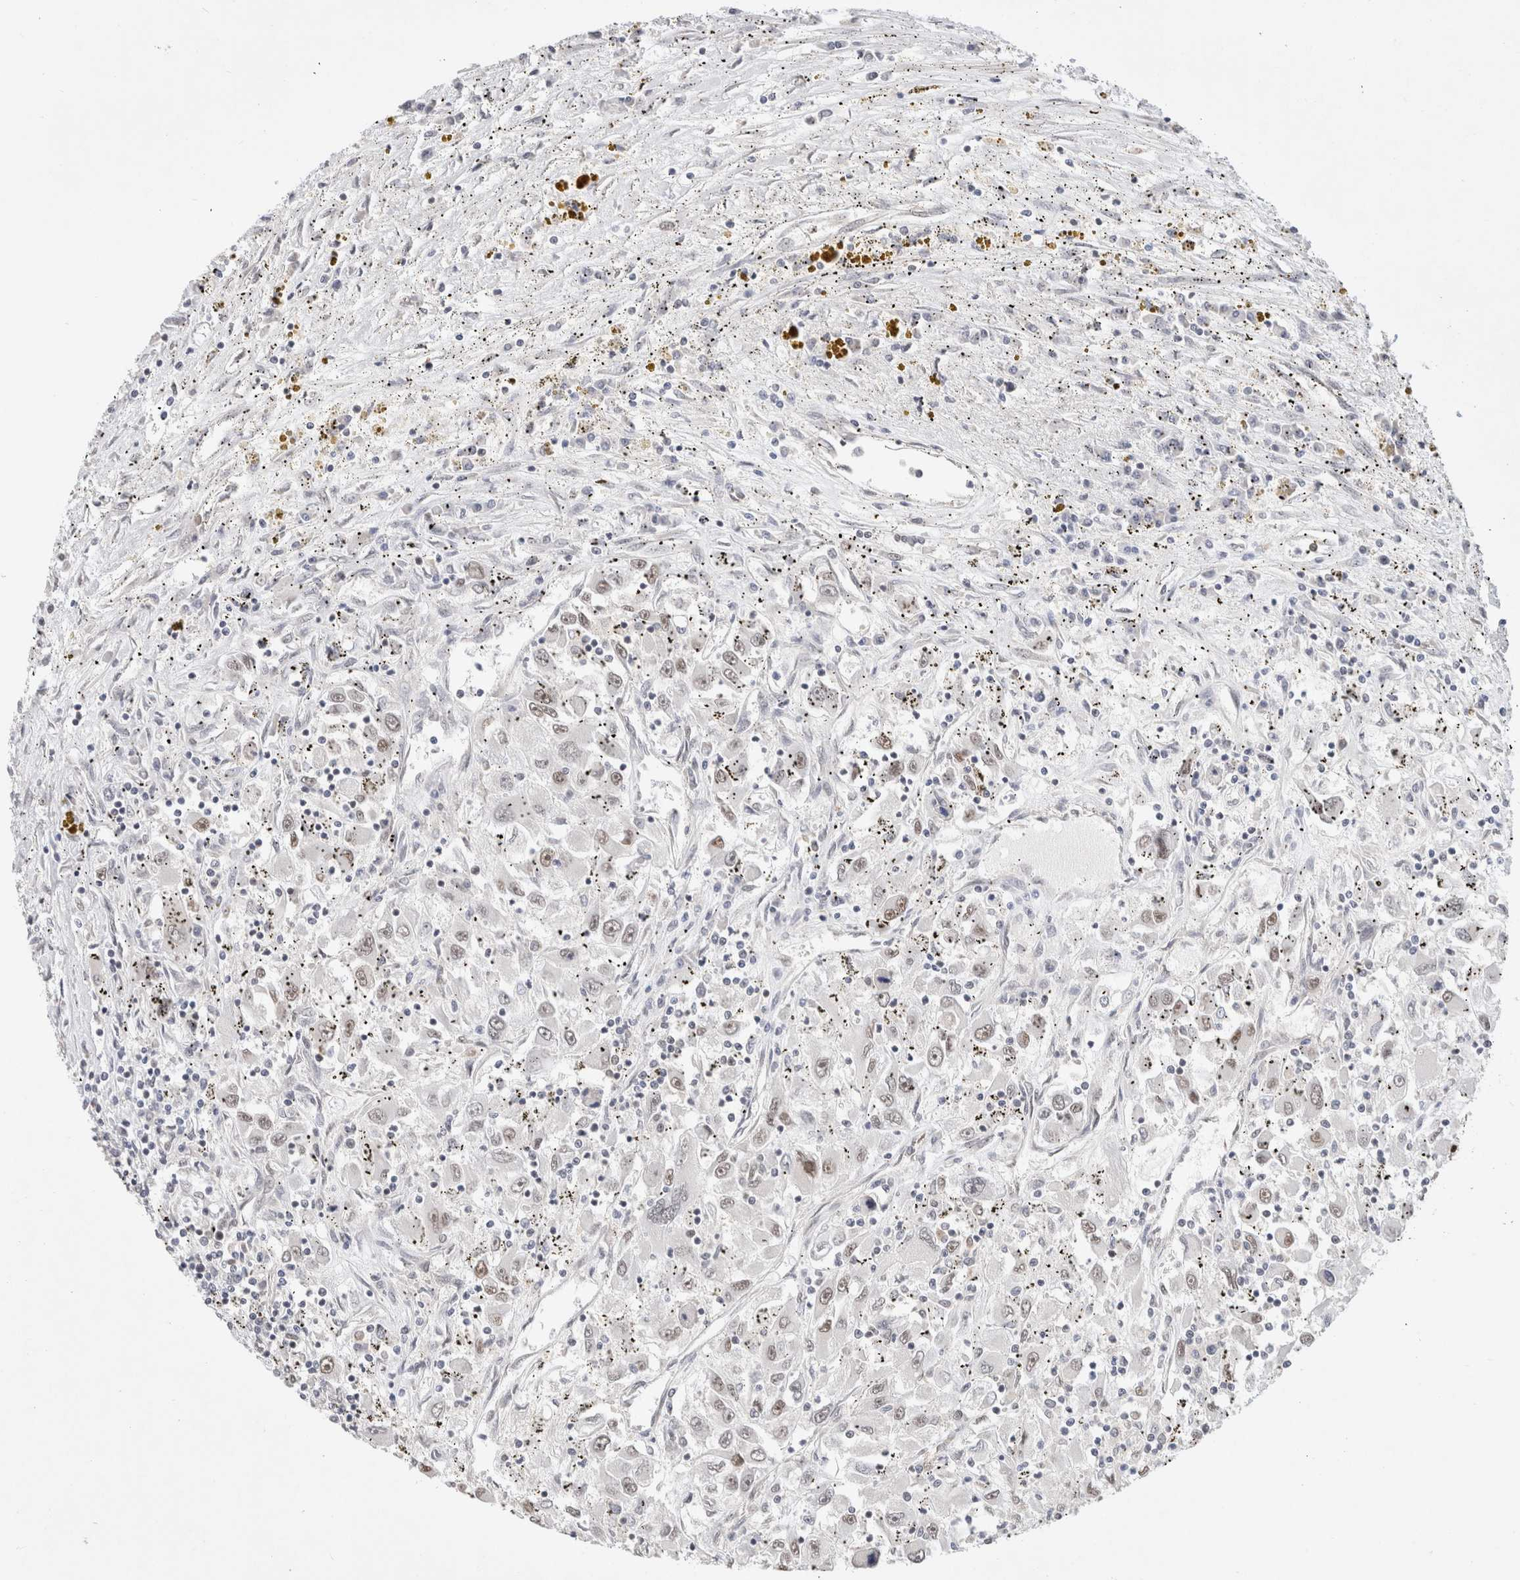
{"staining": {"intensity": "weak", "quantity": "25%-75%", "location": "nuclear"}, "tissue": "renal cancer", "cell_type": "Tumor cells", "image_type": "cancer", "snomed": [{"axis": "morphology", "description": "Adenocarcinoma, NOS"}, {"axis": "topography", "description": "Kidney"}], "caption": "This is a histology image of immunohistochemistry staining of adenocarcinoma (renal), which shows weak staining in the nuclear of tumor cells.", "gene": "GTF2I", "patient": {"sex": "female", "age": 52}}